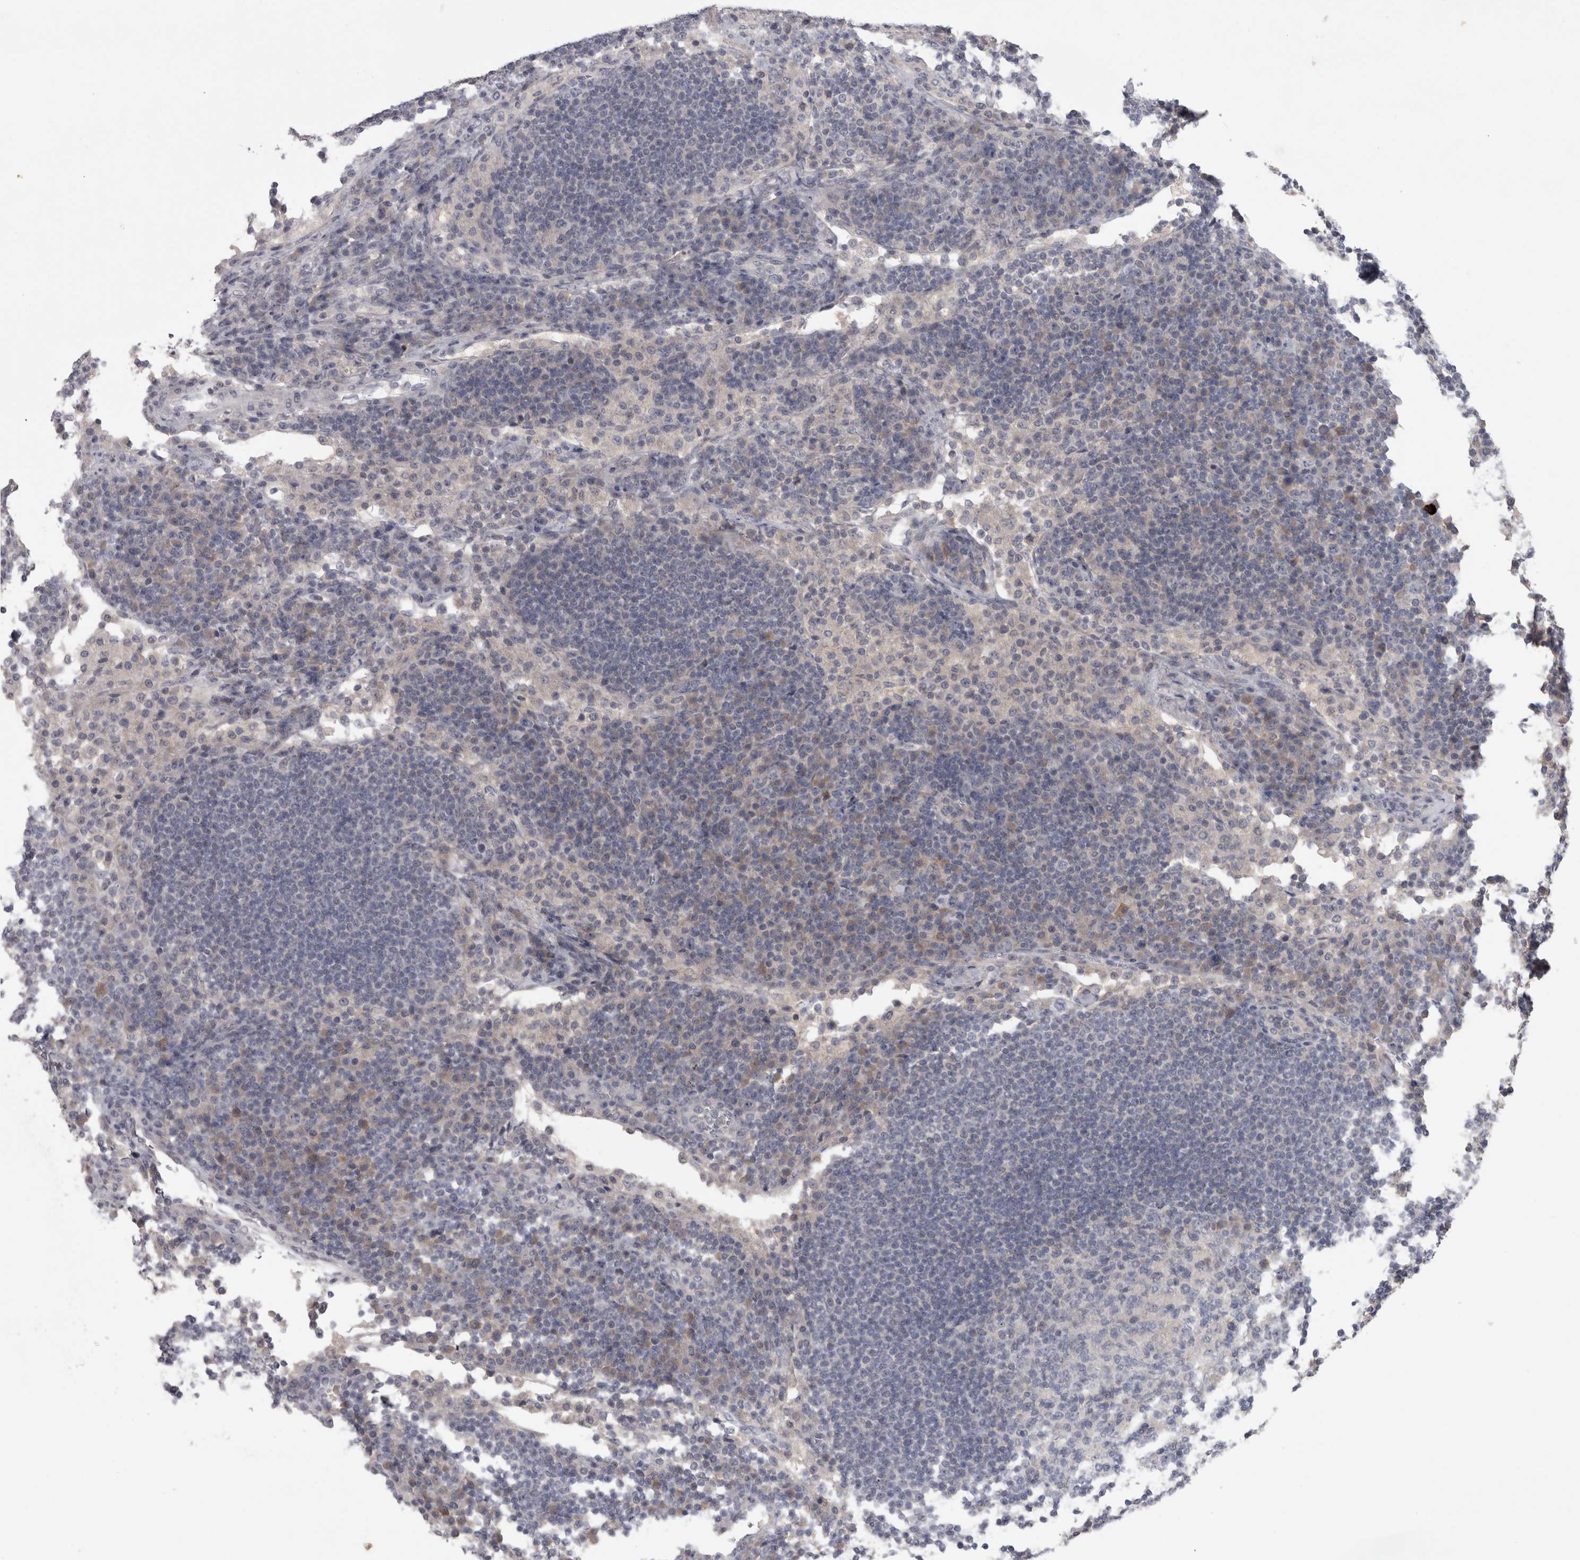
{"staining": {"intensity": "negative", "quantity": "none", "location": "none"}, "tissue": "lymph node", "cell_type": "Germinal center cells", "image_type": "normal", "snomed": [{"axis": "morphology", "description": "Normal tissue, NOS"}, {"axis": "topography", "description": "Lymph node"}], "caption": "A photomicrograph of human lymph node is negative for staining in germinal center cells. The staining was performed using DAB to visualize the protein expression in brown, while the nuclei were stained in blue with hematoxylin (Magnification: 20x).", "gene": "ENPP7", "patient": {"sex": "female", "age": 53}}